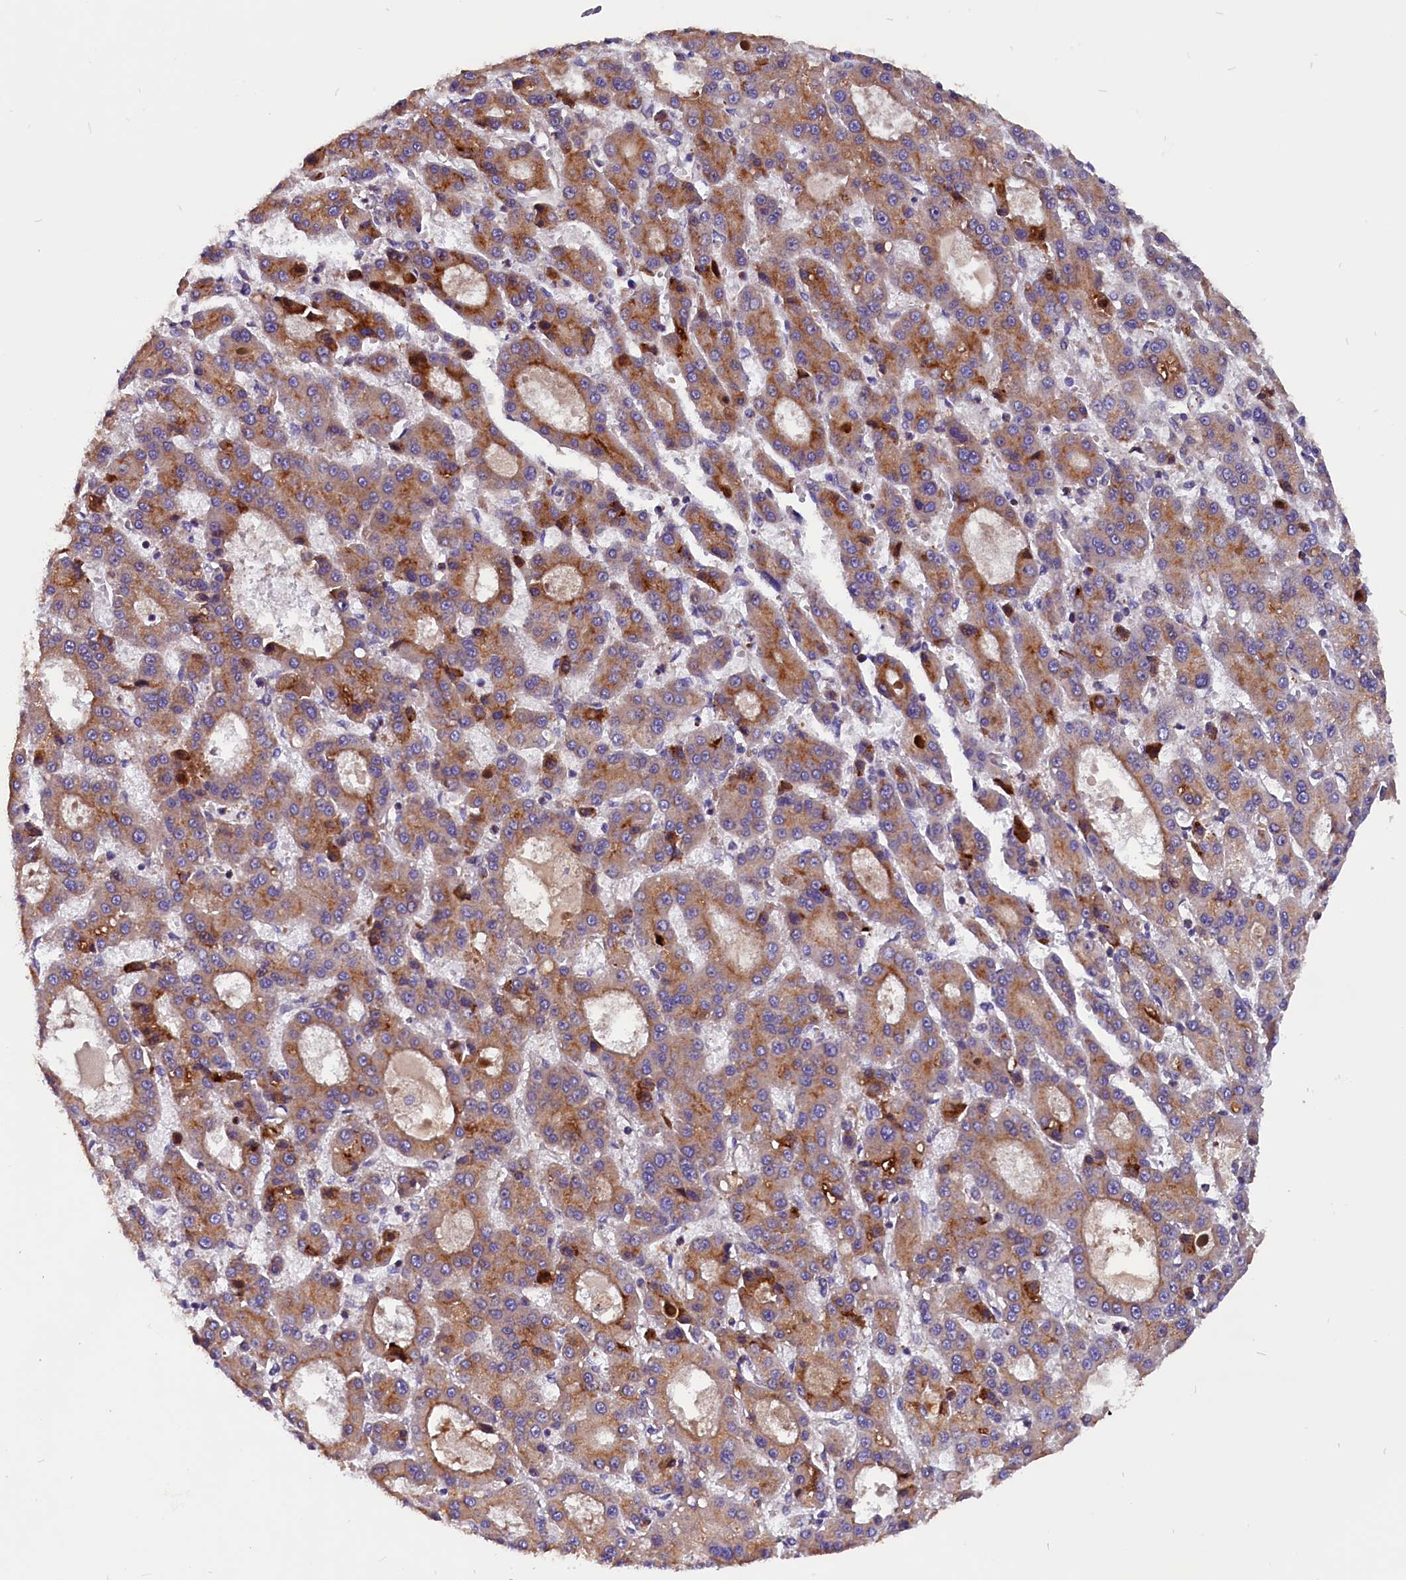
{"staining": {"intensity": "moderate", "quantity": ">75%", "location": "cytoplasmic/membranous"}, "tissue": "liver cancer", "cell_type": "Tumor cells", "image_type": "cancer", "snomed": [{"axis": "morphology", "description": "Carcinoma, Hepatocellular, NOS"}, {"axis": "topography", "description": "Liver"}], "caption": "The photomicrograph exhibits immunohistochemical staining of hepatocellular carcinoma (liver). There is moderate cytoplasmic/membranous staining is identified in approximately >75% of tumor cells.", "gene": "ZNF749", "patient": {"sex": "male", "age": 70}}